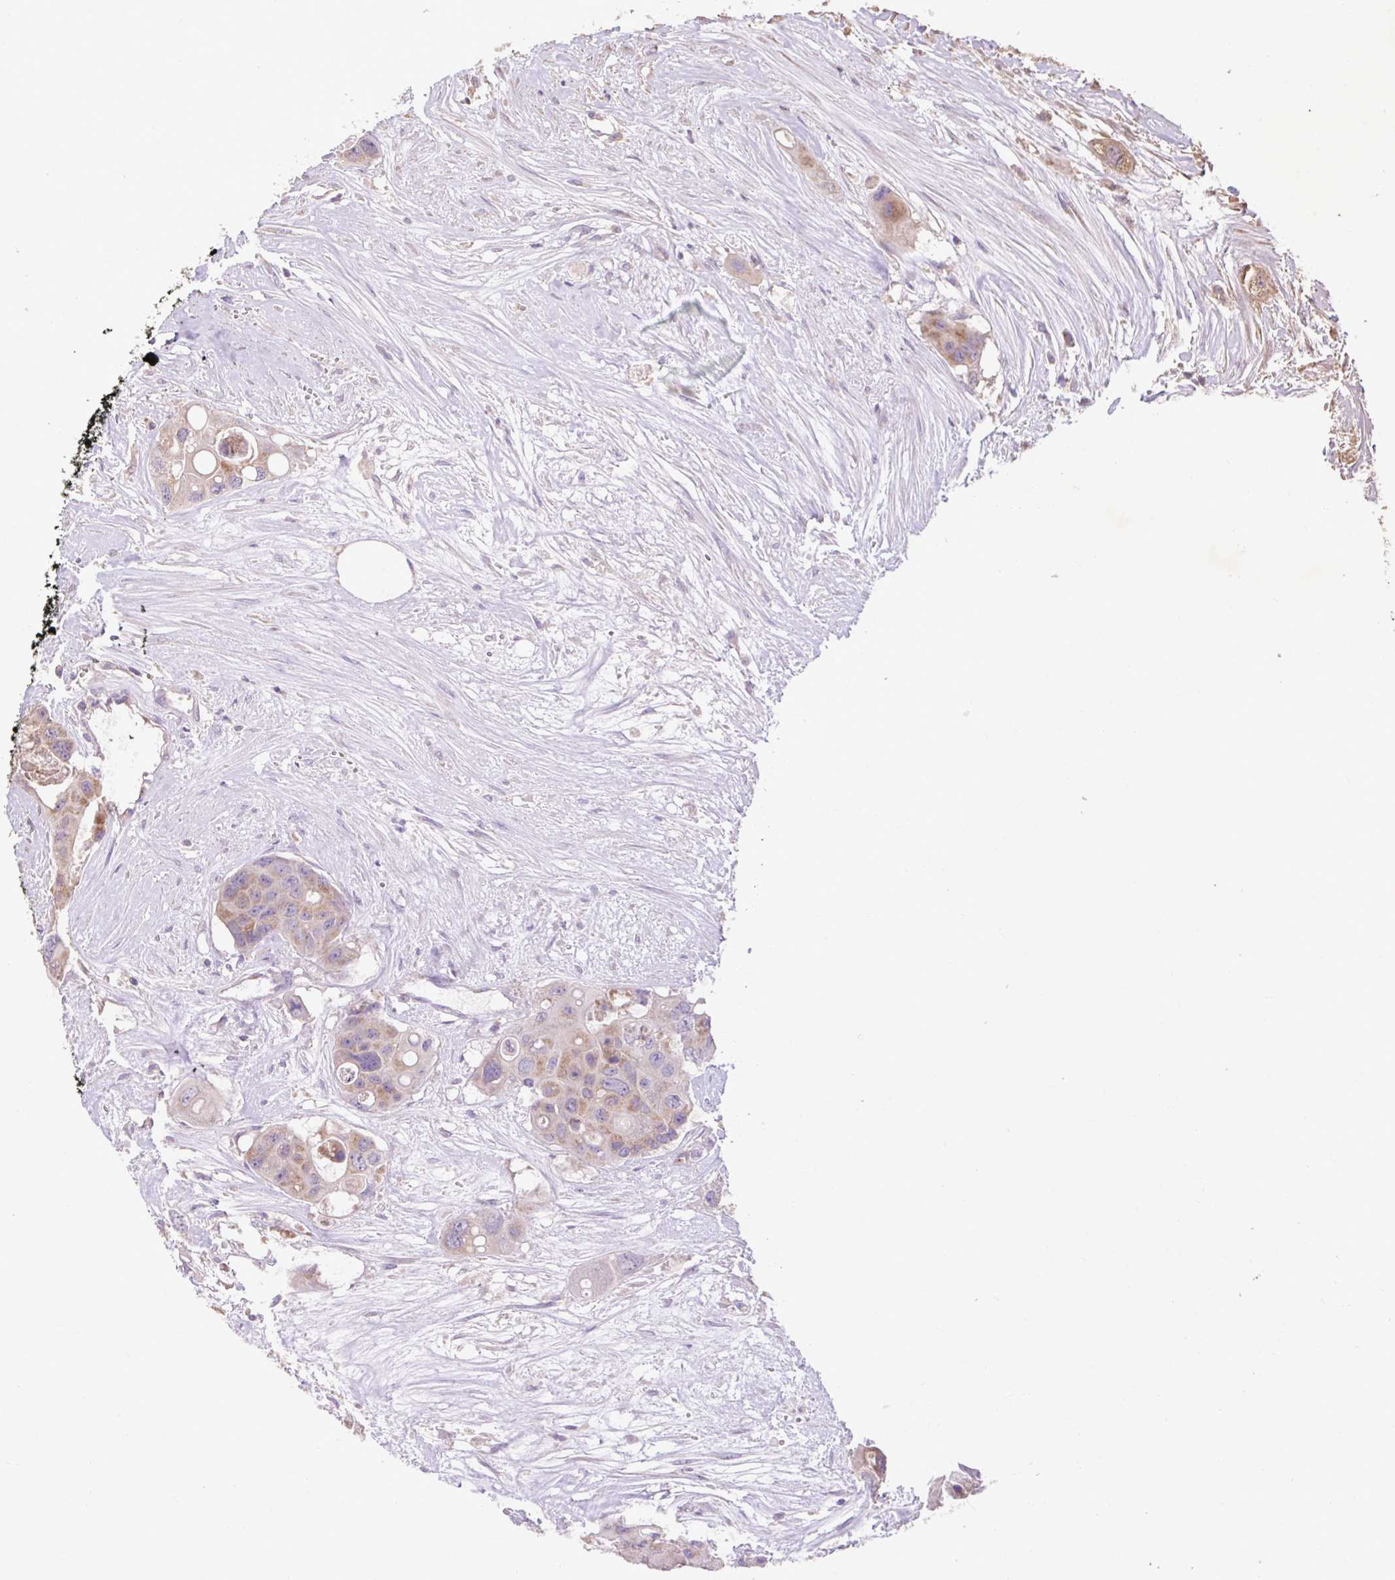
{"staining": {"intensity": "moderate", "quantity": ">75%", "location": "cytoplasmic/membranous"}, "tissue": "colorectal cancer", "cell_type": "Tumor cells", "image_type": "cancer", "snomed": [{"axis": "morphology", "description": "Adenocarcinoma, NOS"}, {"axis": "topography", "description": "Colon"}], "caption": "Adenocarcinoma (colorectal) tissue reveals moderate cytoplasmic/membranous positivity in approximately >75% of tumor cells, visualized by immunohistochemistry.", "gene": "ABR", "patient": {"sex": "male", "age": 77}}